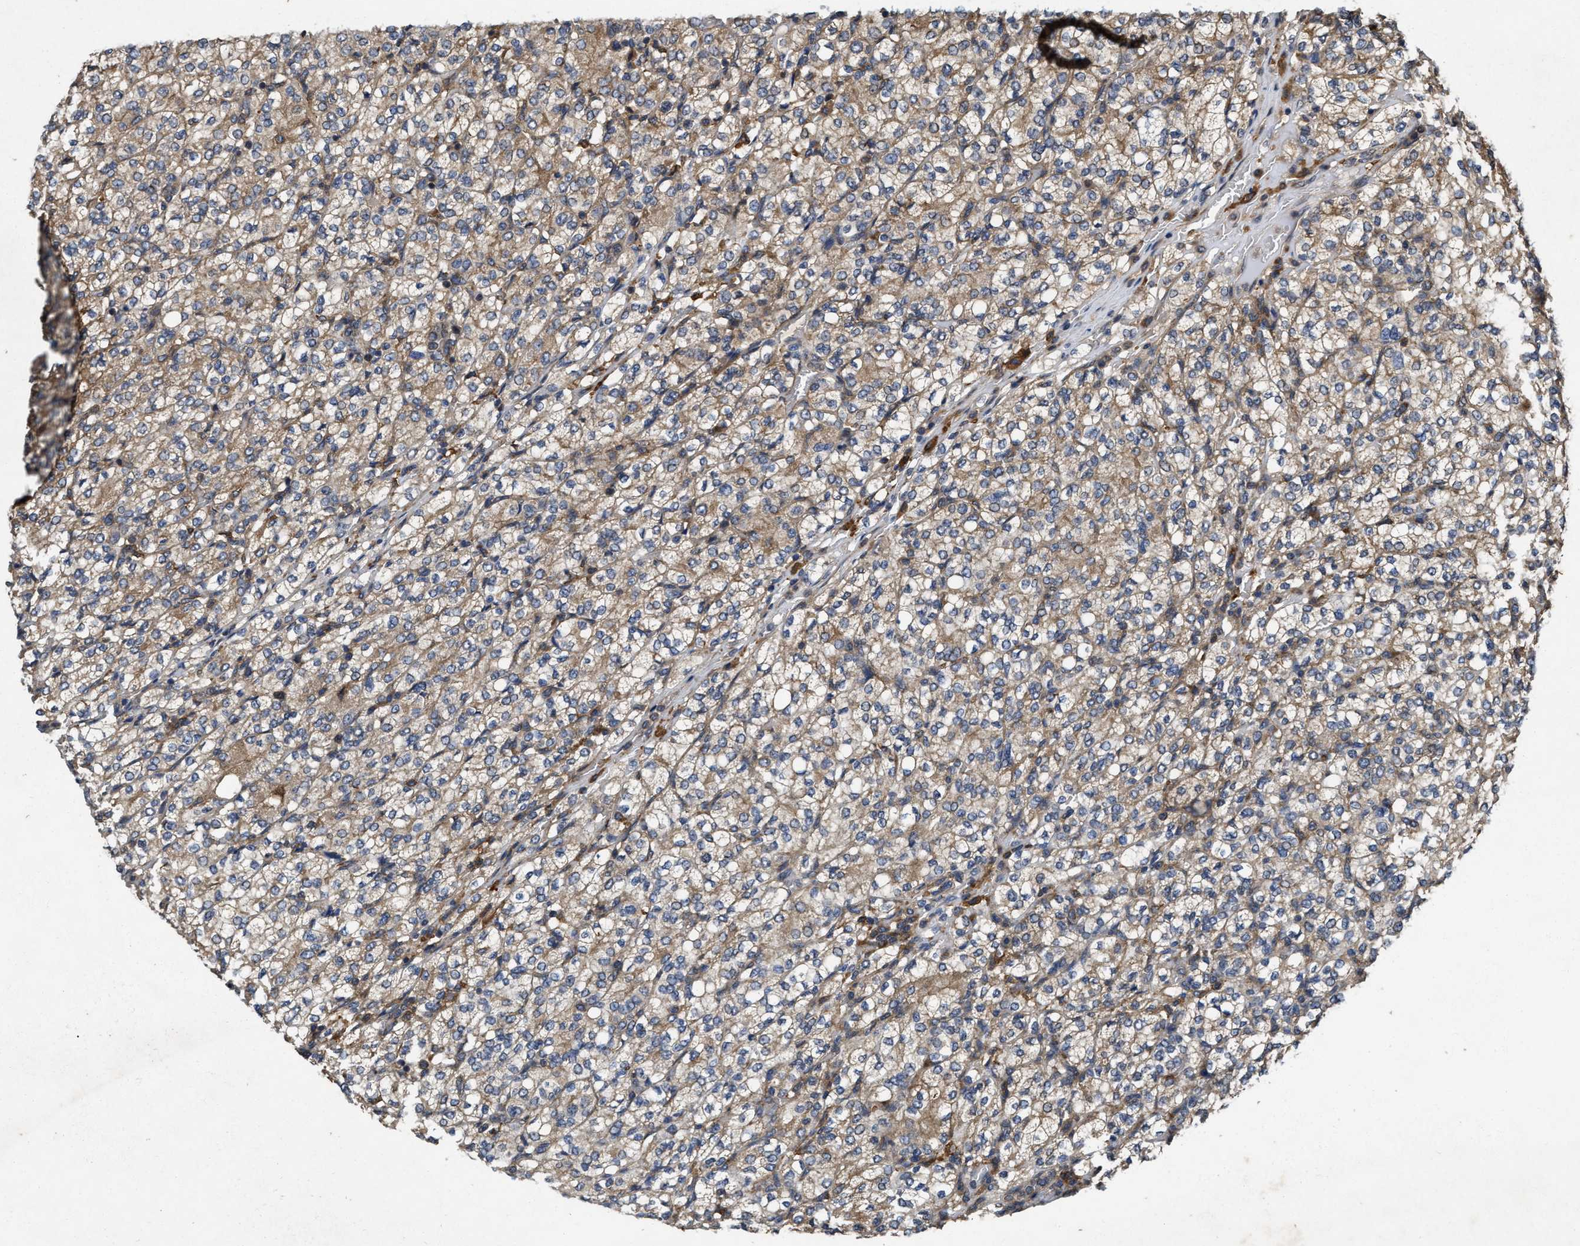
{"staining": {"intensity": "weak", "quantity": ">75%", "location": "cytoplasmic/membranous"}, "tissue": "renal cancer", "cell_type": "Tumor cells", "image_type": "cancer", "snomed": [{"axis": "morphology", "description": "Adenocarcinoma, NOS"}, {"axis": "topography", "description": "Kidney"}], "caption": "Approximately >75% of tumor cells in renal cancer exhibit weak cytoplasmic/membranous protein positivity as visualized by brown immunohistochemical staining.", "gene": "EFNA4", "patient": {"sex": "male", "age": 77}}